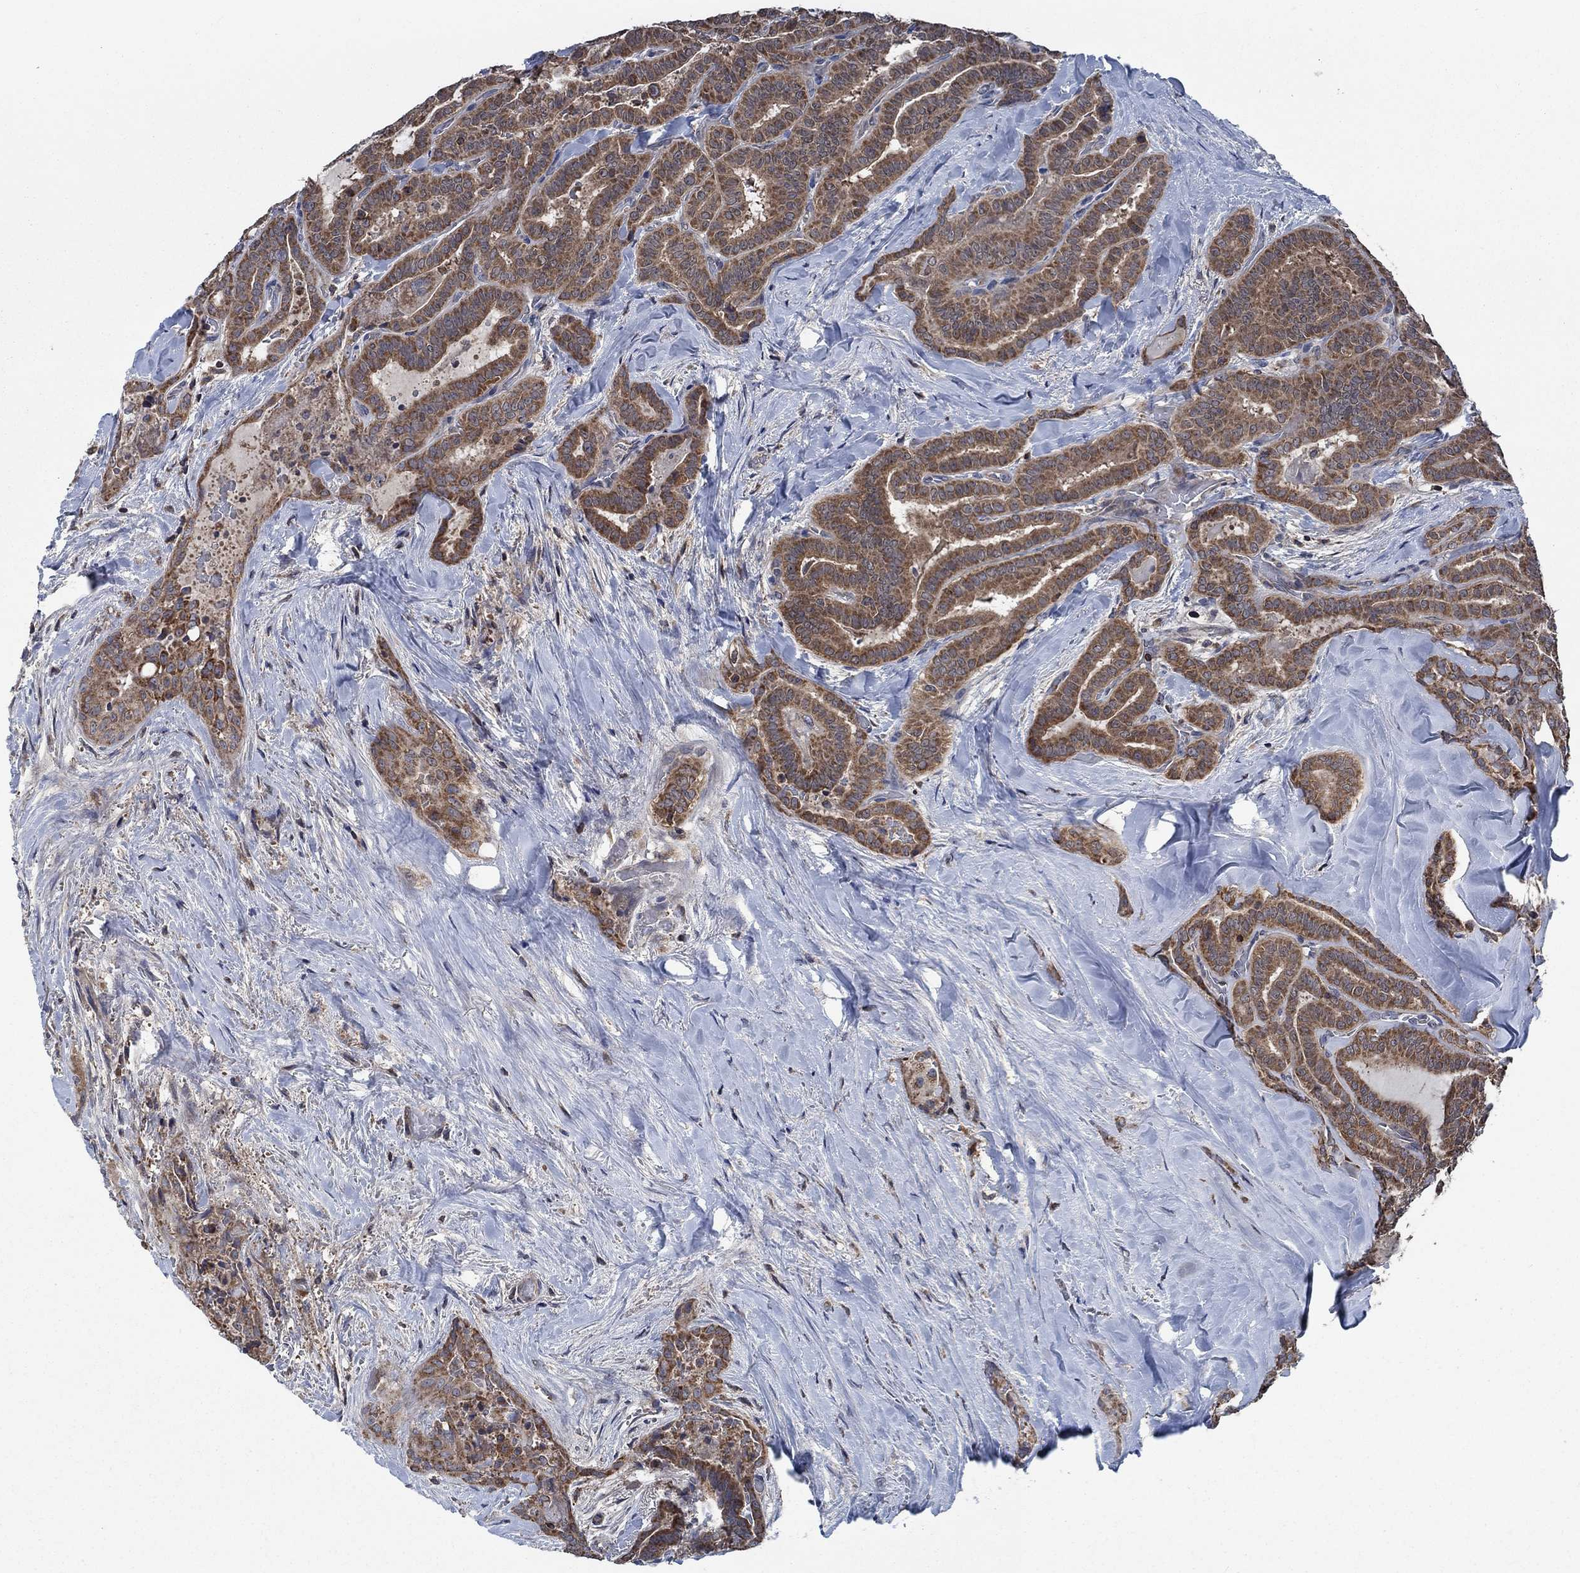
{"staining": {"intensity": "strong", "quantity": "25%-75%", "location": "cytoplasmic/membranous"}, "tissue": "thyroid cancer", "cell_type": "Tumor cells", "image_type": "cancer", "snomed": [{"axis": "morphology", "description": "Papillary adenocarcinoma, NOS"}, {"axis": "topography", "description": "Thyroid gland"}], "caption": "Thyroid cancer was stained to show a protein in brown. There is high levels of strong cytoplasmic/membranous positivity in approximately 25%-75% of tumor cells.", "gene": "STXBP6", "patient": {"sex": "female", "age": 39}}